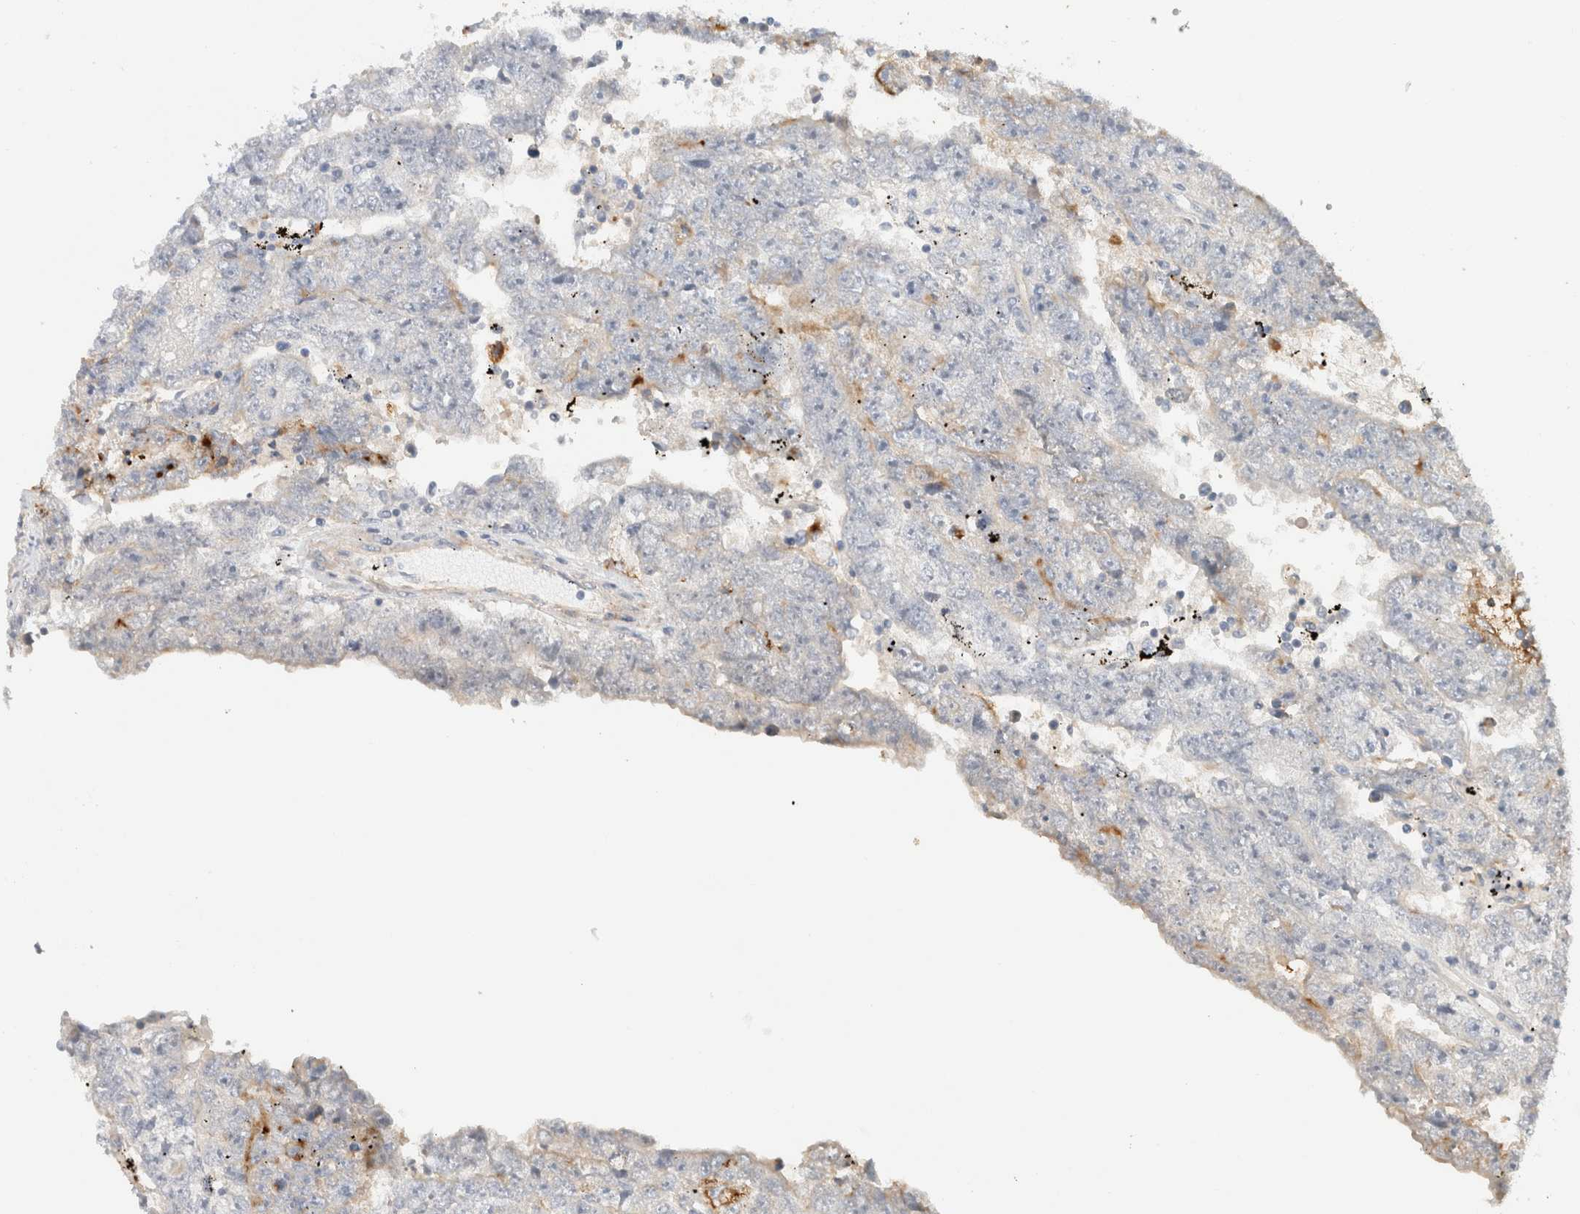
{"staining": {"intensity": "moderate", "quantity": "<25%", "location": "cytoplasmic/membranous"}, "tissue": "testis cancer", "cell_type": "Tumor cells", "image_type": "cancer", "snomed": [{"axis": "morphology", "description": "Carcinoma, Embryonal, NOS"}, {"axis": "topography", "description": "Testis"}], "caption": "Embryonal carcinoma (testis) stained for a protein (brown) exhibits moderate cytoplasmic/membranous positive expression in approximately <25% of tumor cells.", "gene": "SPRTN", "patient": {"sex": "male", "age": 25}}